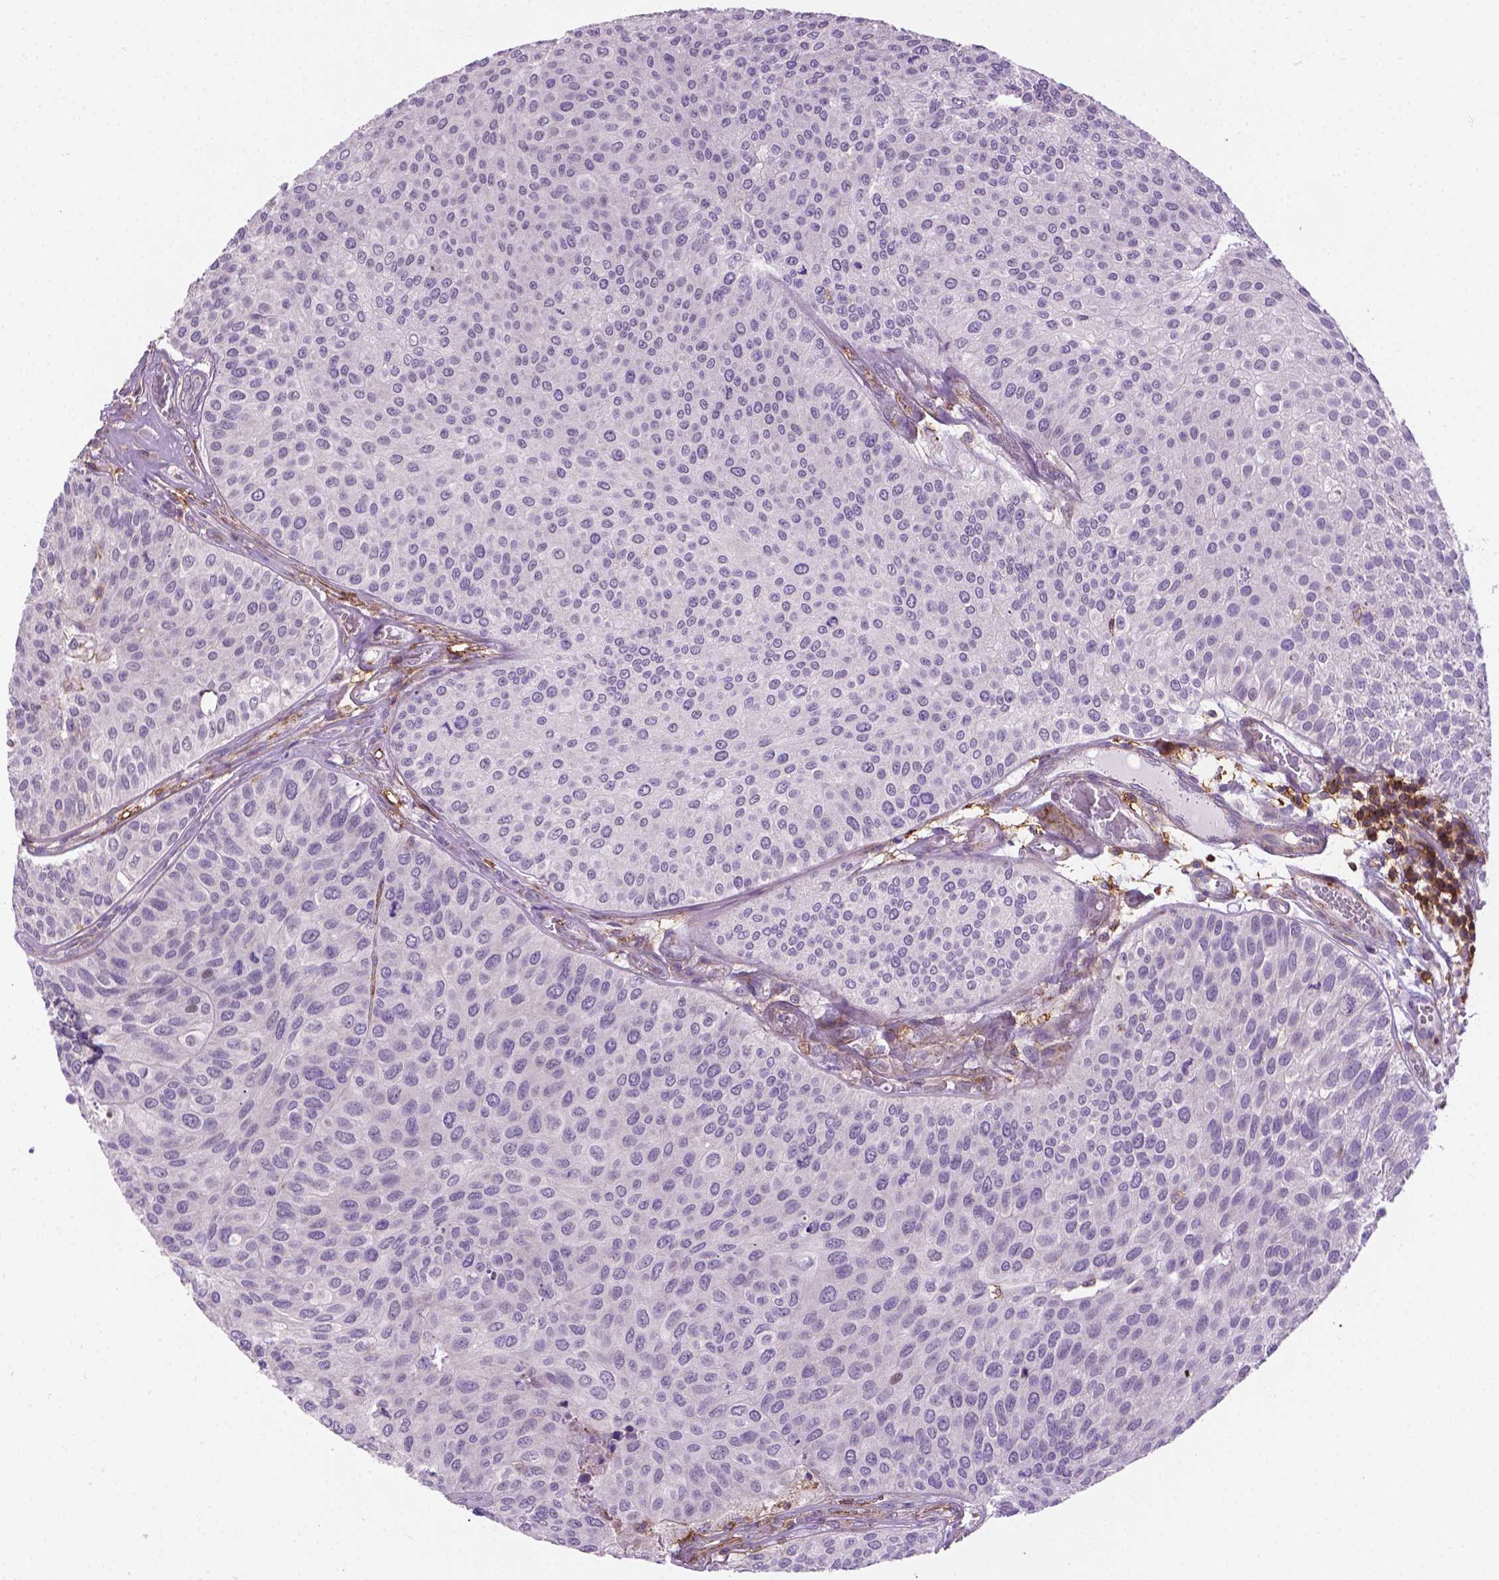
{"staining": {"intensity": "negative", "quantity": "none", "location": "none"}, "tissue": "urothelial cancer", "cell_type": "Tumor cells", "image_type": "cancer", "snomed": [{"axis": "morphology", "description": "Urothelial carcinoma, Low grade"}, {"axis": "topography", "description": "Urinary bladder"}], "caption": "Histopathology image shows no protein positivity in tumor cells of low-grade urothelial carcinoma tissue. The staining was performed using DAB (3,3'-diaminobenzidine) to visualize the protein expression in brown, while the nuclei were stained in blue with hematoxylin (Magnification: 20x).", "gene": "ACAD10", "patient": {"sex": "female", "age": 87}}